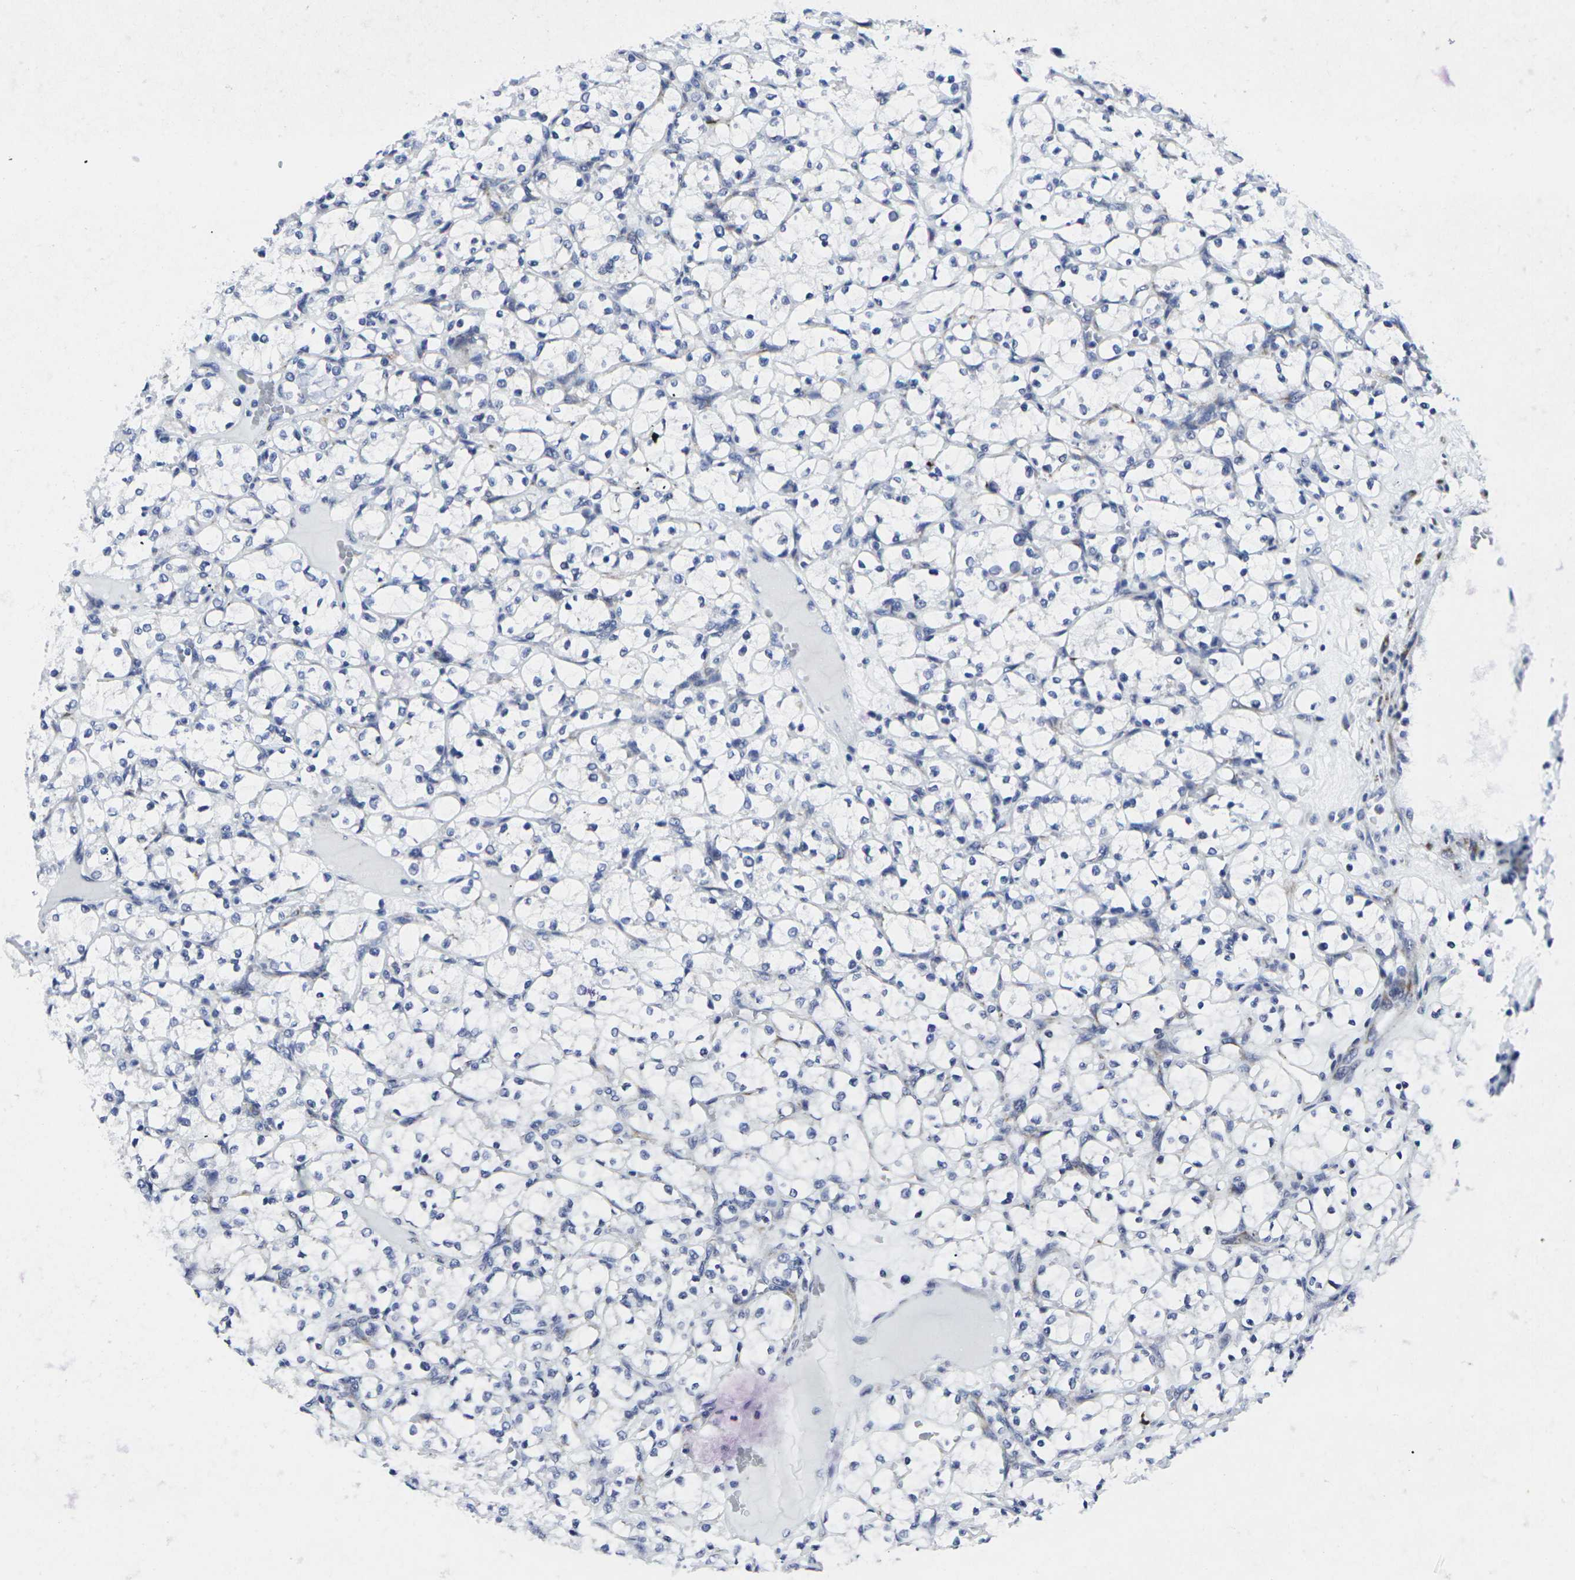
{"staining": {"intensity": "negative", "quantity": "none", "location": "none"}, "tissue": "renal cancer", "cell_type": "Tumor cells", "image_type": "cancer", "snomed": [{"axis": "morphology", "description": "Adenocarcinoma, NOS"}, {"axis": "topography", "description": "Kidney"}], "caption": "Immunohistochemistry of adenocarcinoma (renal) reveals no expression in tumor cells.", "gene": "RPN1", "patient": {"sex": "female", "age": 69}}